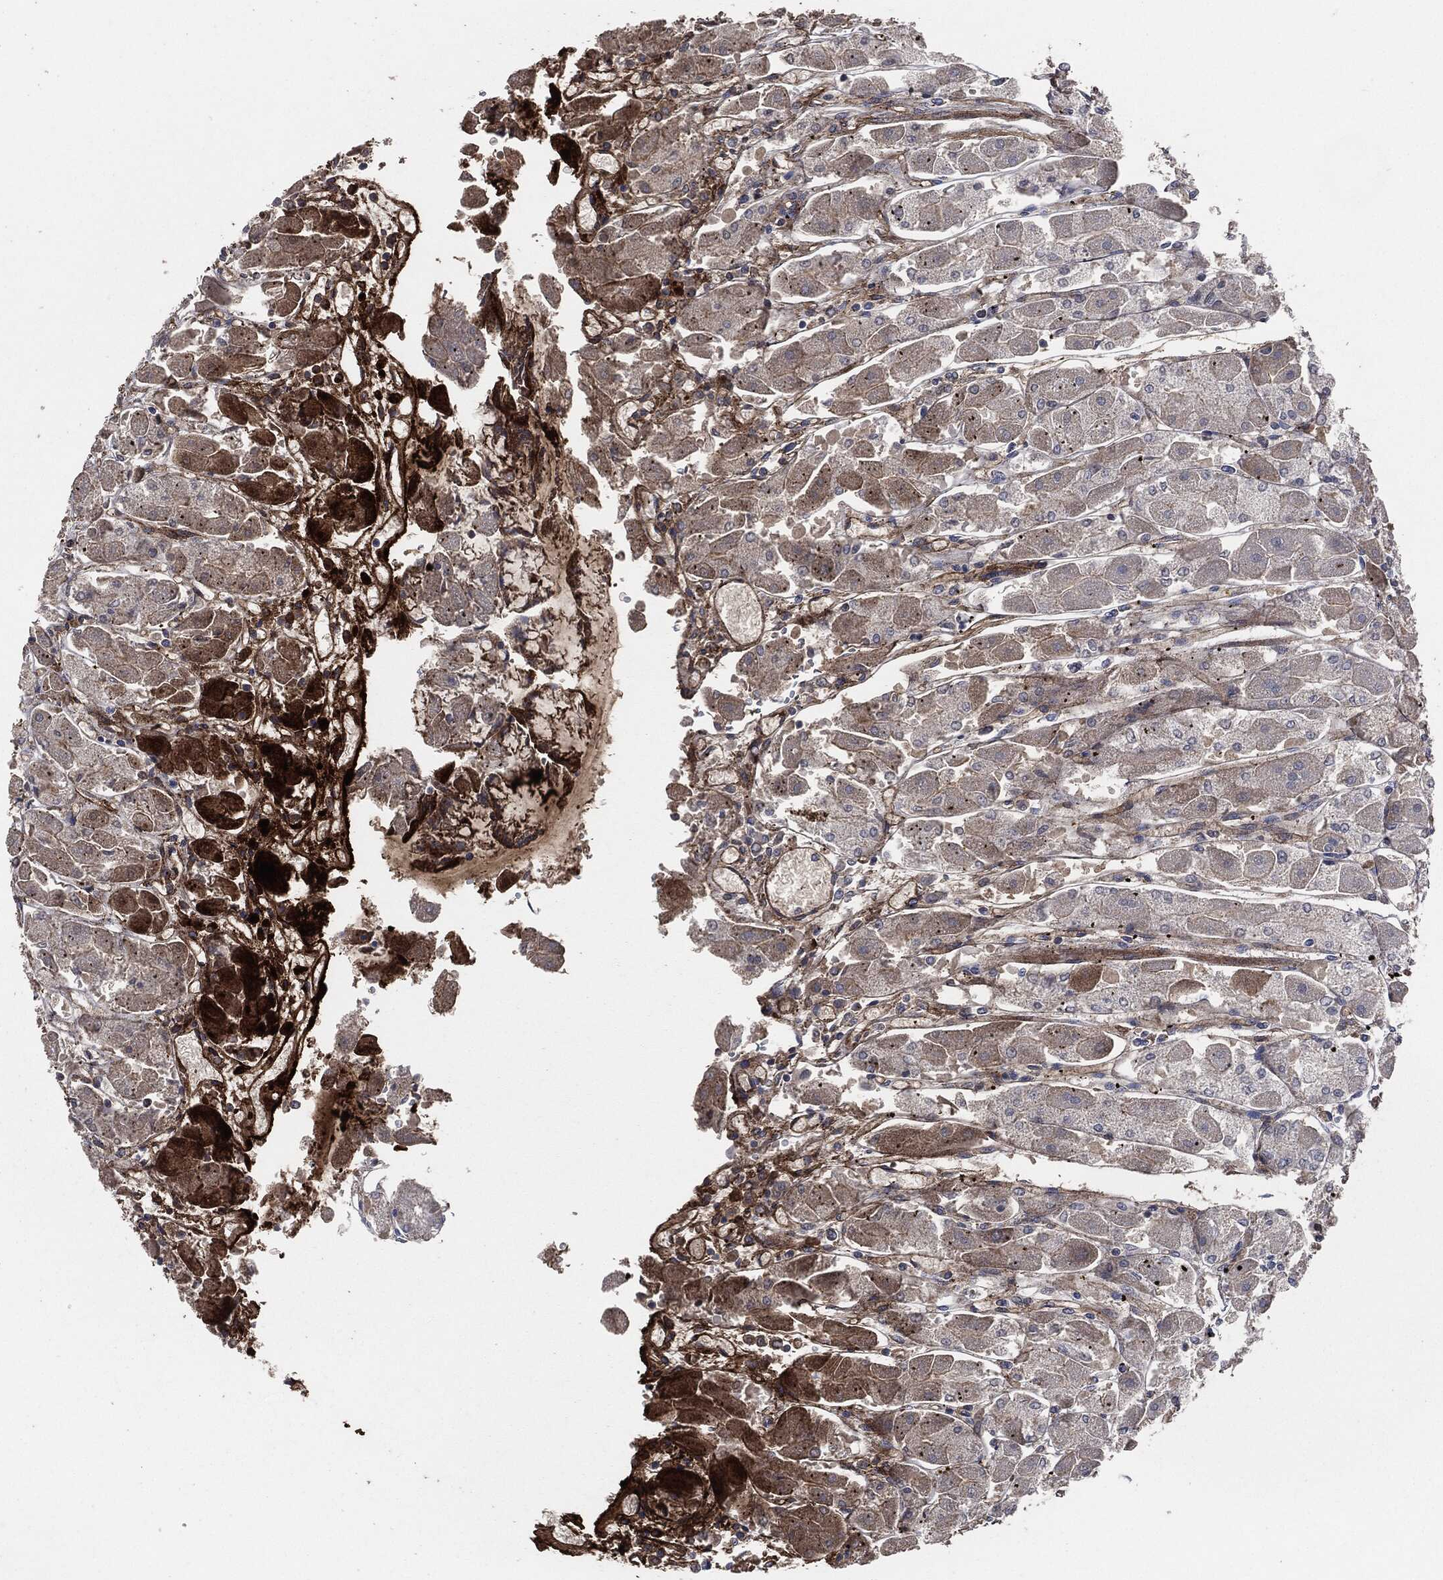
{"staining": {"intensity": "moderate", "quantity": "<25%", "location": "cytoplasmic/membranous"}, "tissue": "stomach", "cell_type": "Glandular cells", "image_type": "normal", "snomed": [{"axis": "morphology", "description": "Normal tissue, NOS"}, {"axis": "topography", "description": "Stomach"}], "caption": "Moderate cytoplasmic/membranous staining for a protein is identified in approximately <25% of glandular cells of unremarkable stomach using immunohistochemistry.", "gene": "APOB", "patient": {"sex": "male", "age": 70}}